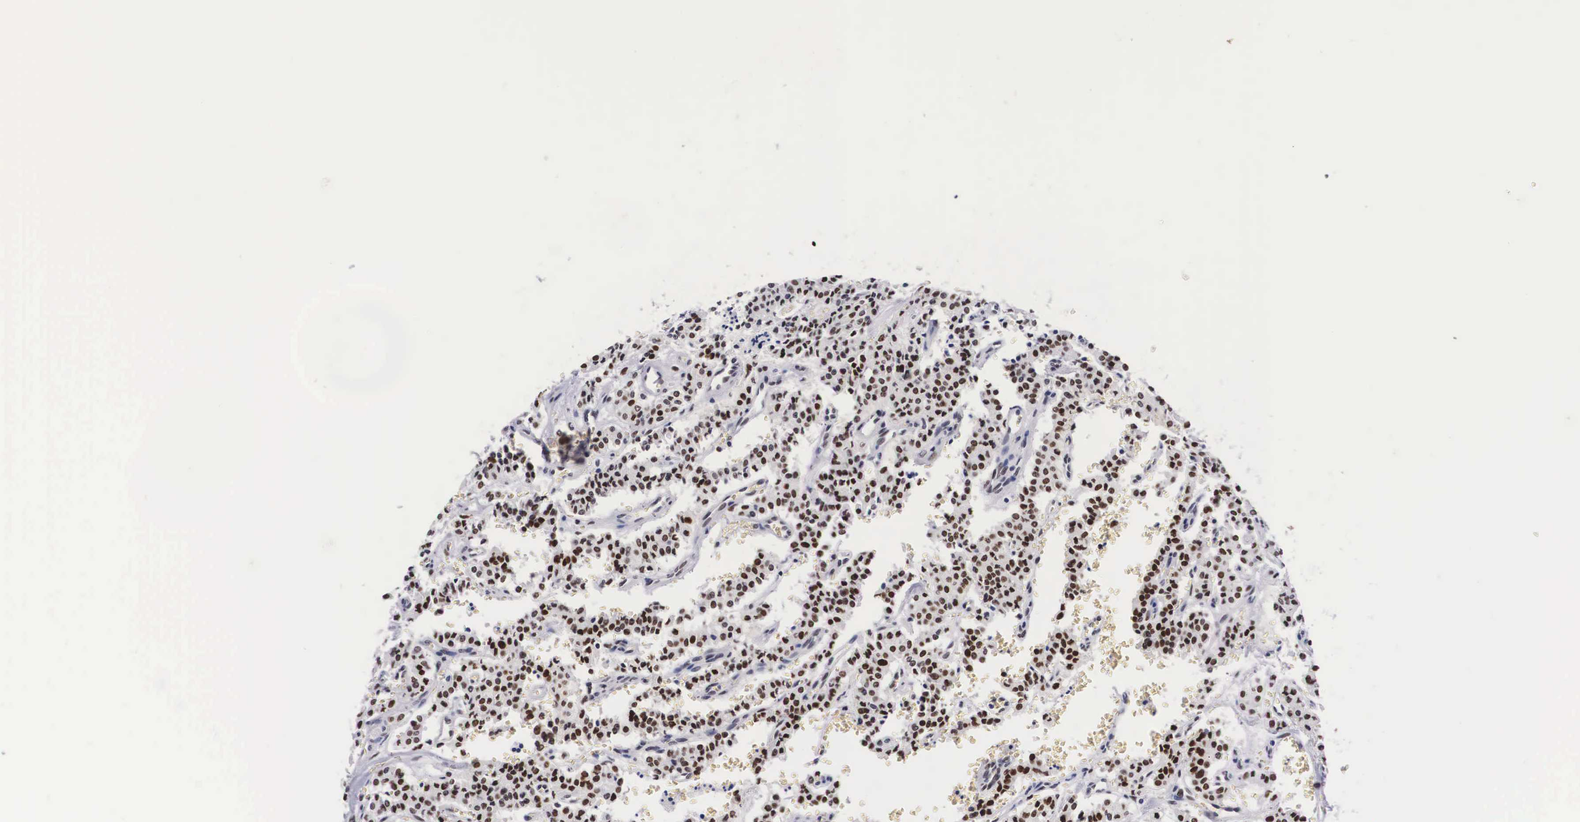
{"staining": {"intensity": "strong", "quantity": ">75%", "location": "nuclear"}, "tissue": "carcinoid", "cell_type": "Tumor cells", "image_type": "cancer", "snomed": [{"axis": "morphology", "description": "Carcinoid, malignant, NOS"}, {"axis": "topography", "description": "Bronchus"}], "caption": "Tumor cells exhibit high levels of strong nuclear positivity in approximately >75% of cells in malignant carcinoid.", "gene": "KHDRBS3", "patient": {"sex": "male", "age": 55}}